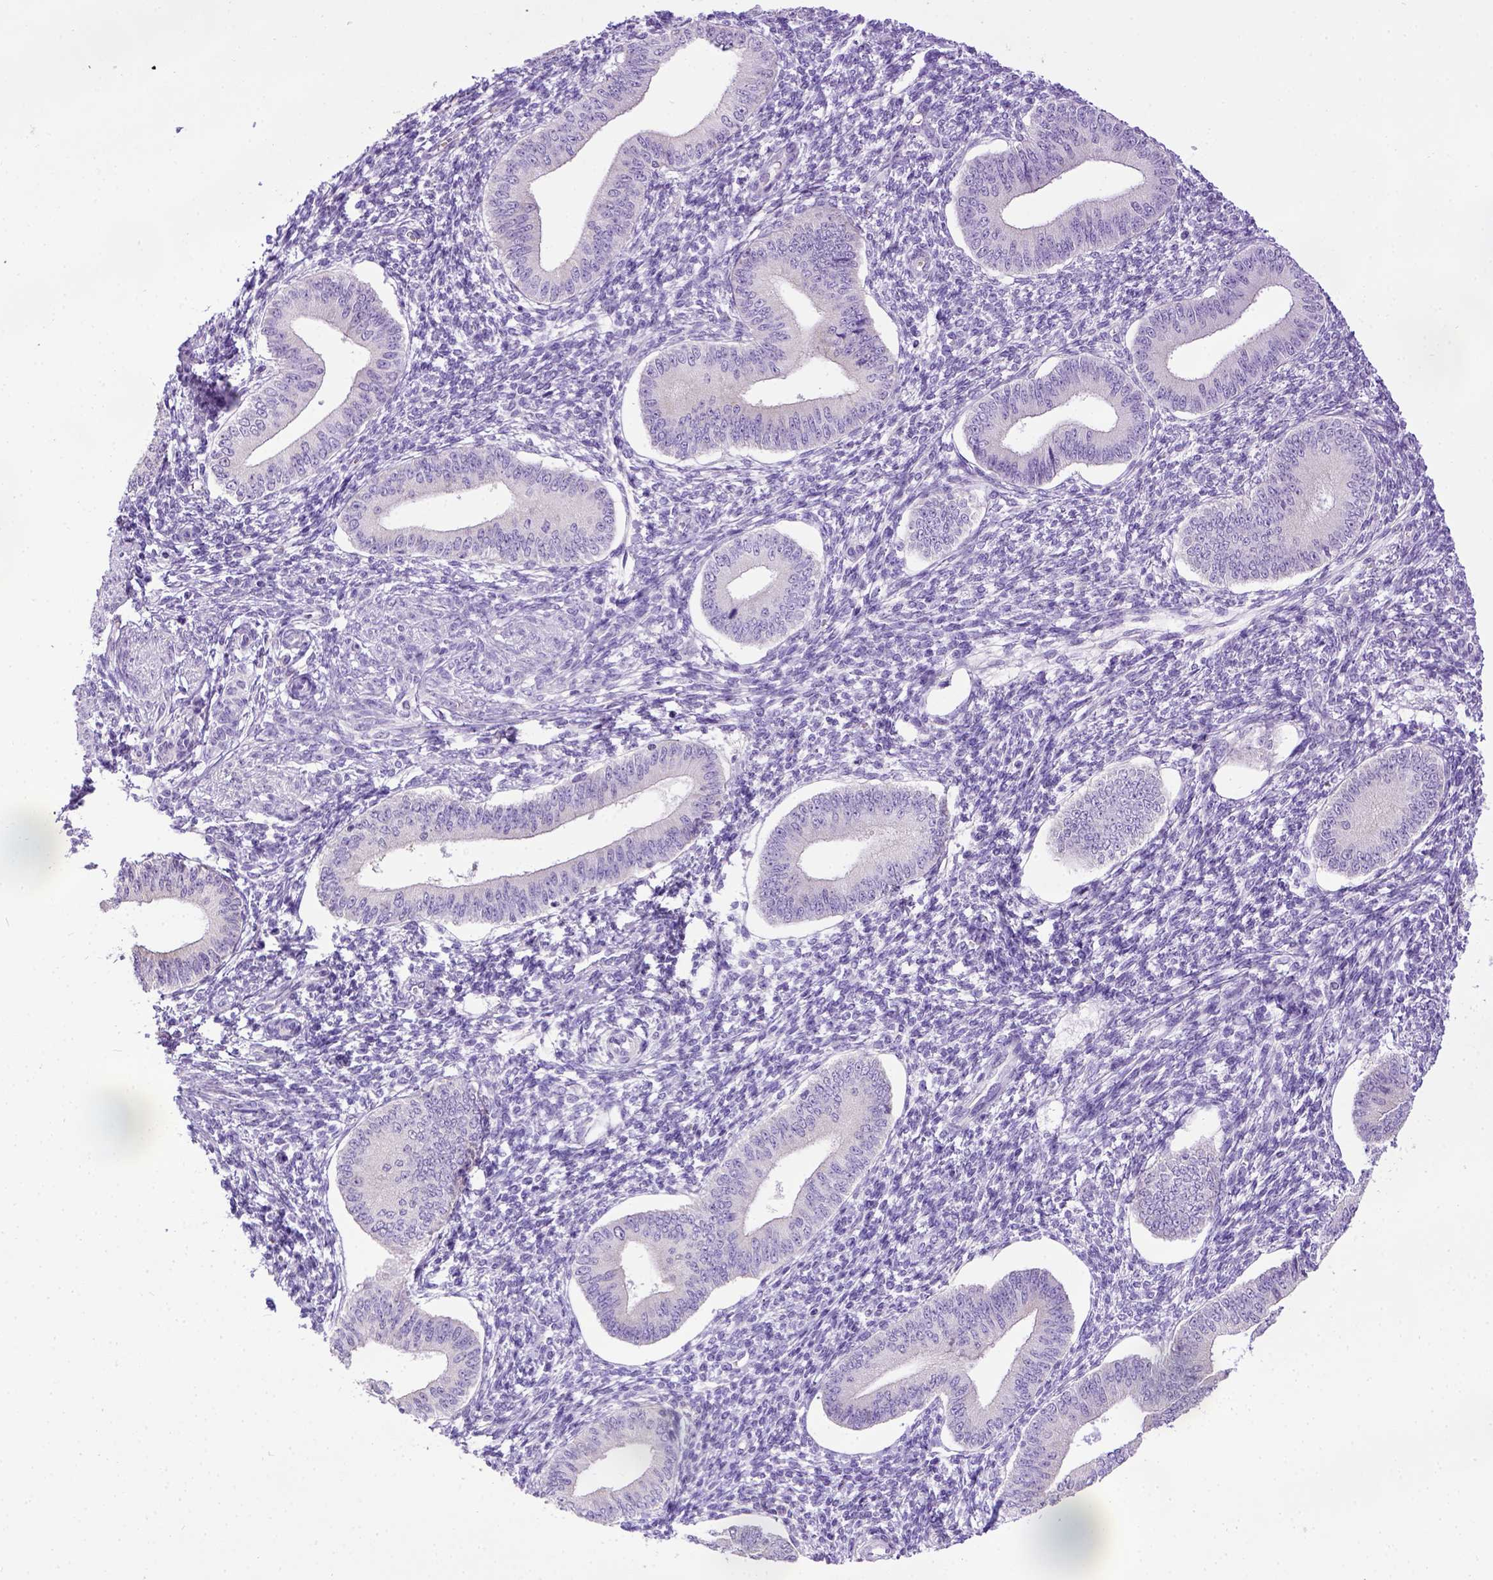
{"staining": {"intensity": "negative", "quantity": "none", "location": "none"}, "tissue": "endometrium", "cell_type": "Cells in endometrial stroma", "image_type": "normal", "snomed": [{"axis": "morphology", "description": "Normal tissue, NOS"}, {"axis": "topography", "description": "Endometrium"}], "caption": "Endometrium stained for a protein using immunohistochemistry demonstrates no staining cells in endometrial stroma.", "gene": "SPEF1", "patient": {"sex": "female", "age": 42}}